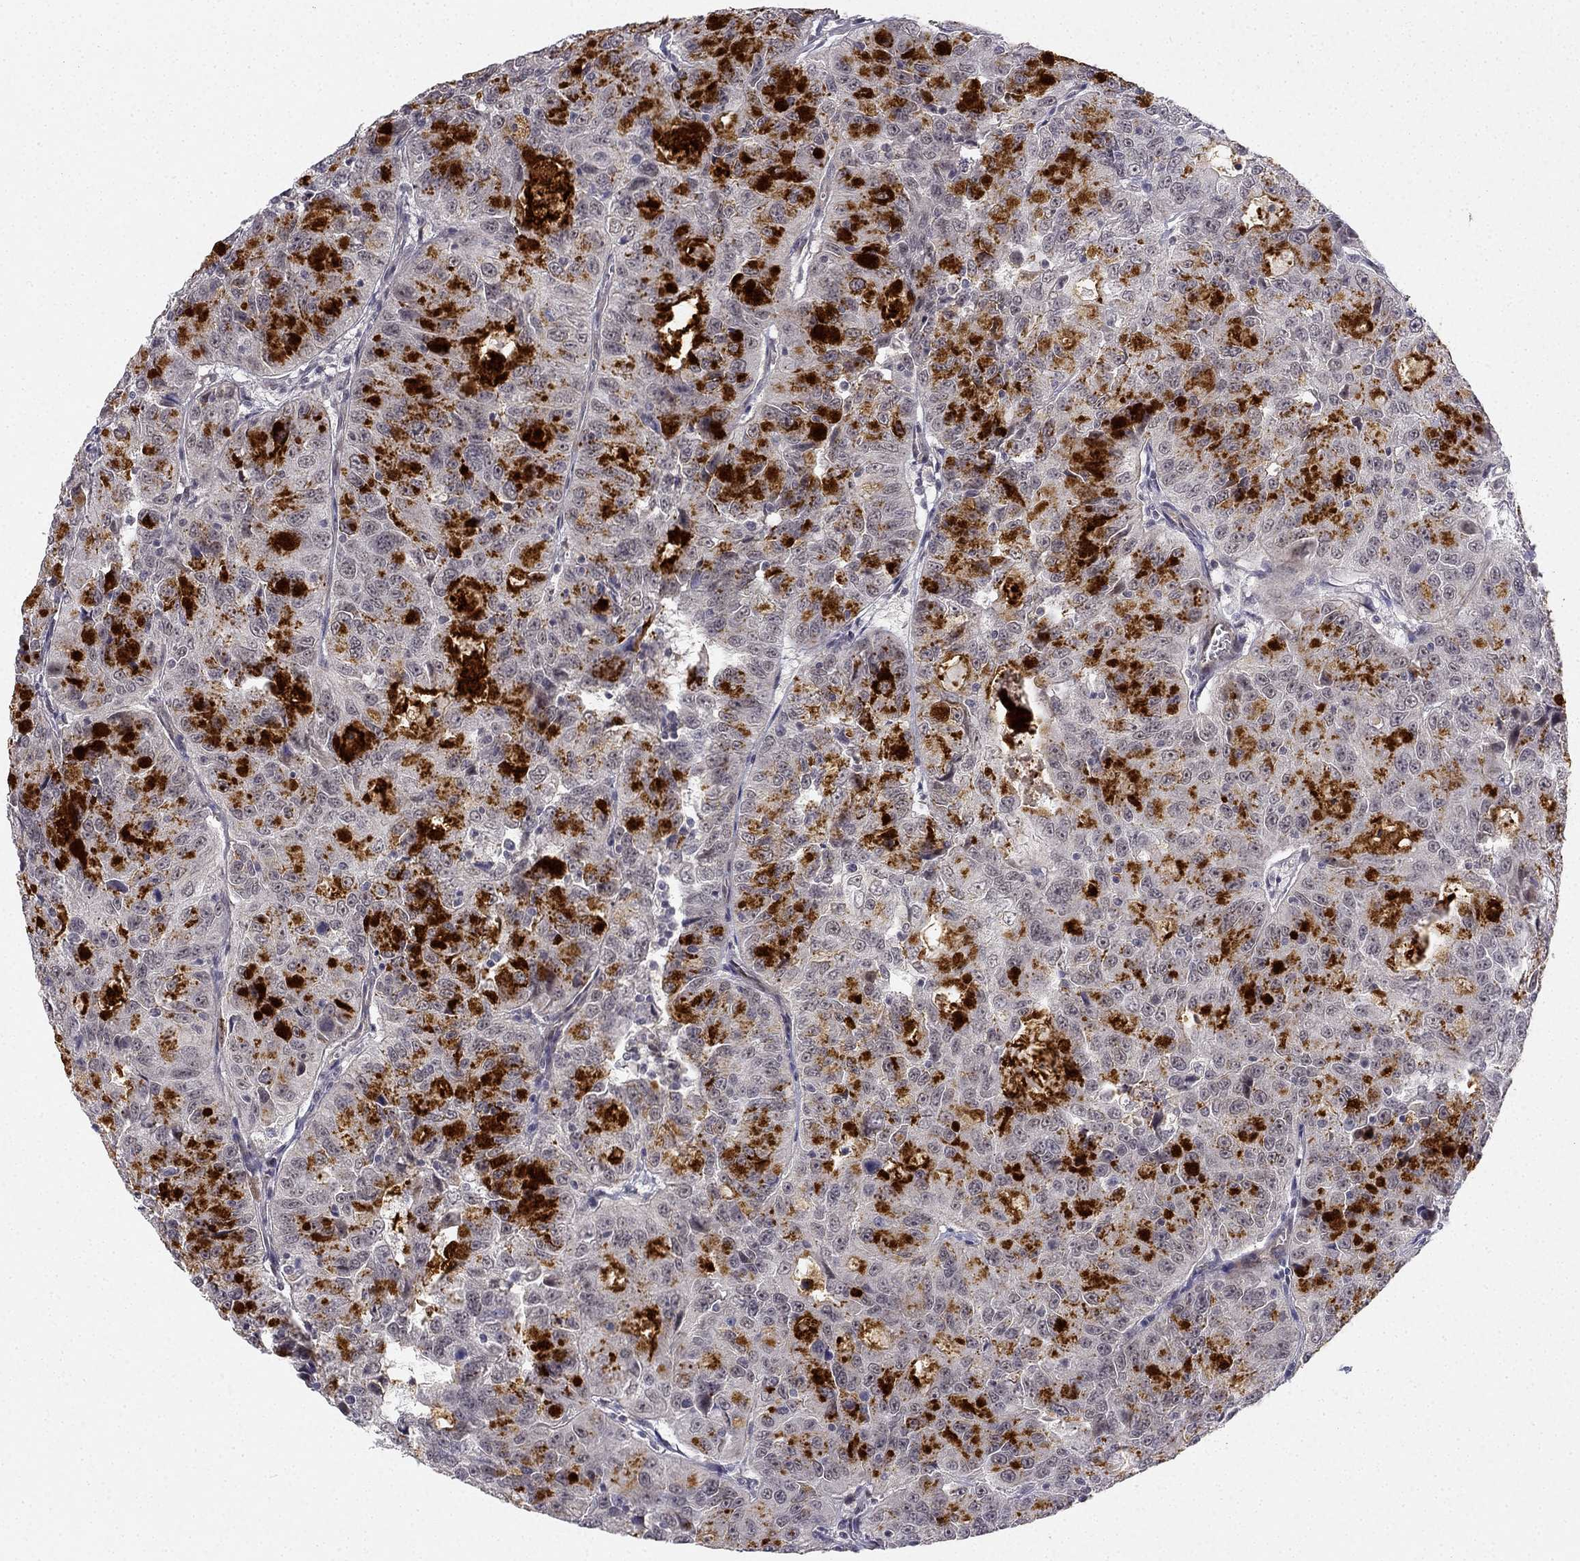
{"staining": {"intensity": "strong", "quantity": "<25%", "location": "cytoplasmic/membranous"}, "tissue": "urothelial cancer", "cell_type": "Tumor cells", "image_type": "cancer", "snomed": [{"axis": "morphology", "description": "Urothelial carcinoma, NOS"}, {"axis": "morphology", "description": "Urothelial carcinoma, High grade"}, {"axis": "topography", "description": "Urinary bladder"}], "caption": "Urothelial cancer stained for a protein shows strong cytoplasmic/membranous positivity in tumor cells.", "gene": "CHST8", "patient": {"sex": "female", "age": 73}}